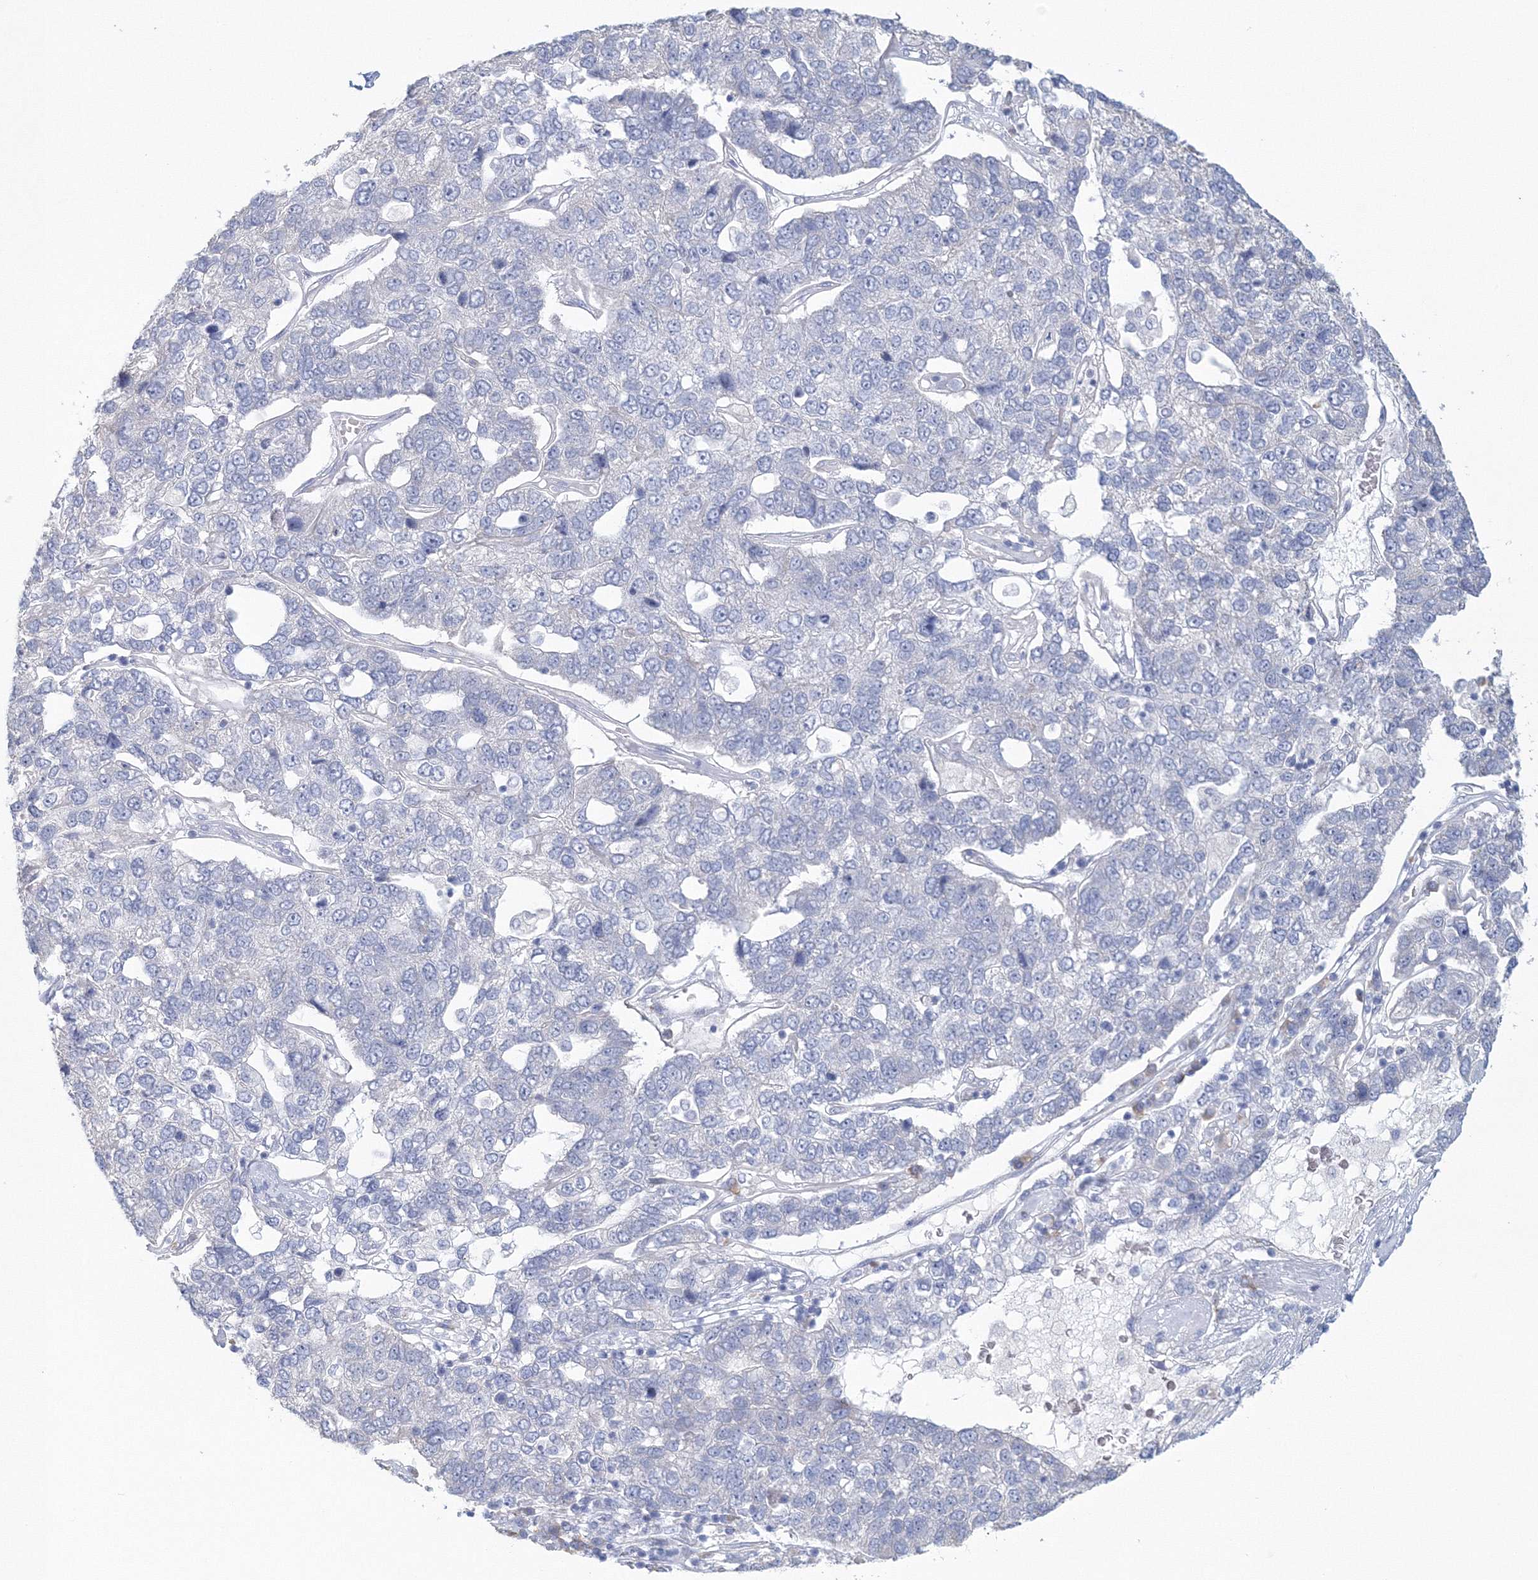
{"staining": {"intensity": "negative", "quantity": "none", "location": "none"}, "tissue": "pancreatic cancer", "cell_type": "Tumor cells", "image_type": "cancer", "snomed": [{"axis": "morphology", "description": "Adenocarcinoma, NOS"}, {"axis": "topography", "description": "Pancreas"}], "caption": "This micrograph is of pancreatic adenocarcinoma stained with immunohistochemistry (IHC) to label a protein in brown with the nuclei are counter-stained blue. There is no positivity in tumor cells.", "gene": "VSIG1", "patient": {"sex": "female", "age": 61}}